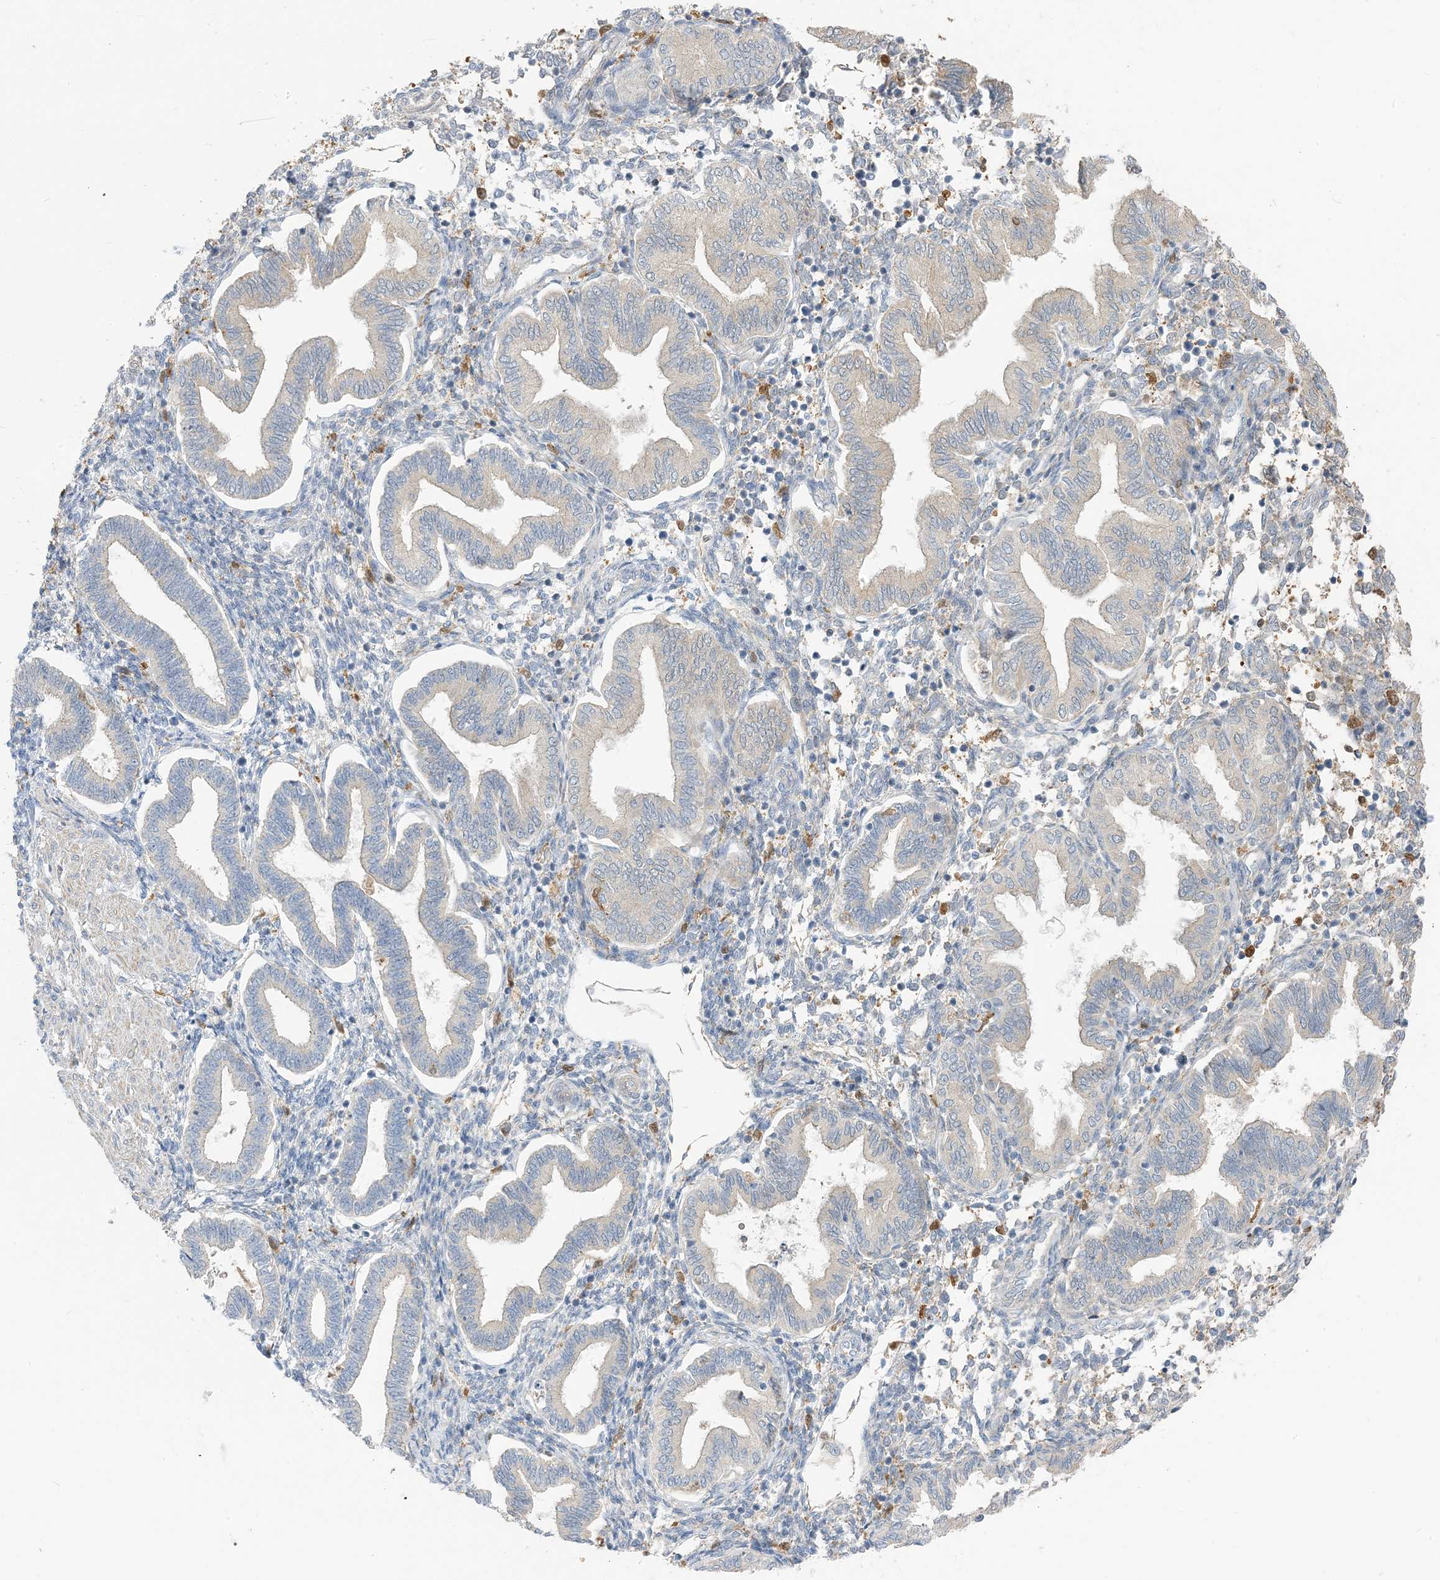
{"staining": {"intensity": "negative", "quantity": "none", "location": "none"}, "tissue": "endometrium", "cell_type": "Cells in endometrial stroma", "image_type": "normal", "snomed": [{"axis": "morphology", "description": "Normal tissue, NOS"}, {"axis": "topography", "description": "Endometrium"}], "caption": "High power microscopy image of an immunohistochemistry (IHC) image of benign endometrium, revealing no significant expression in cells in endometrial stroma.", "gene": "NAGK", "patient": {"sex": "female", "age": 53}}